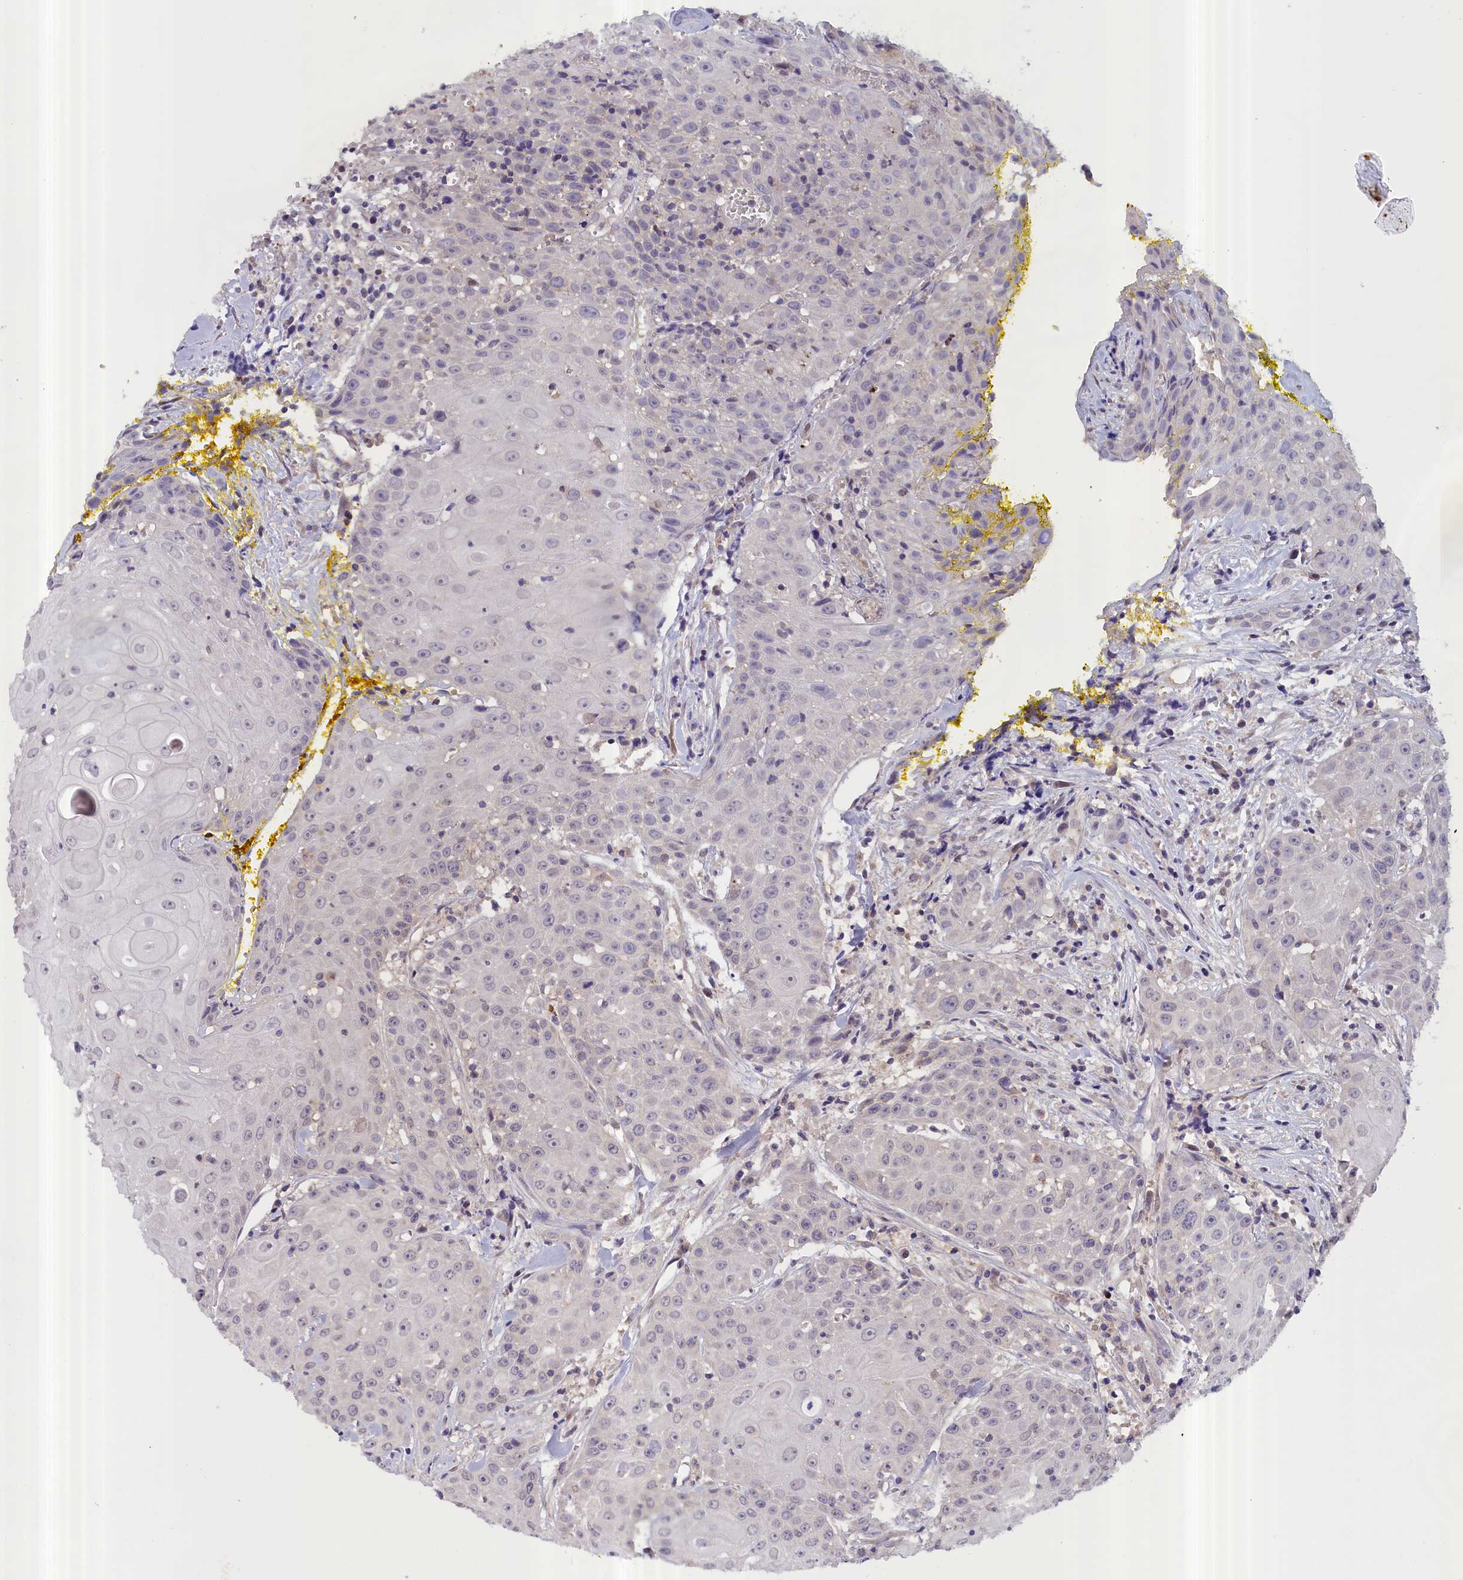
{"staining": {"intensity": "negative", "quantity": "none", "location": "none"}, "tissue": "head and neck cancer", "cell_type": "Tumor cells", "image_type": "cancer", "snomed": [{"axis": "morphology", "description": "Squamous cell carcinoma, NOS"}, {"axis": "topography", "description": "Oral tissue"}, {"axis": "topography", "description": "Head-Neck"}], "caption": "DAB (3,3'-diaminobenzidine) immunohistochemical staining of human head and neck cancer (squamous cell carcinoma) shows no significant expression in tumor cells. Nuclei are stained in blue.", "gene": "IGFALS", "patient": {"sex": "female", "age": 82}}